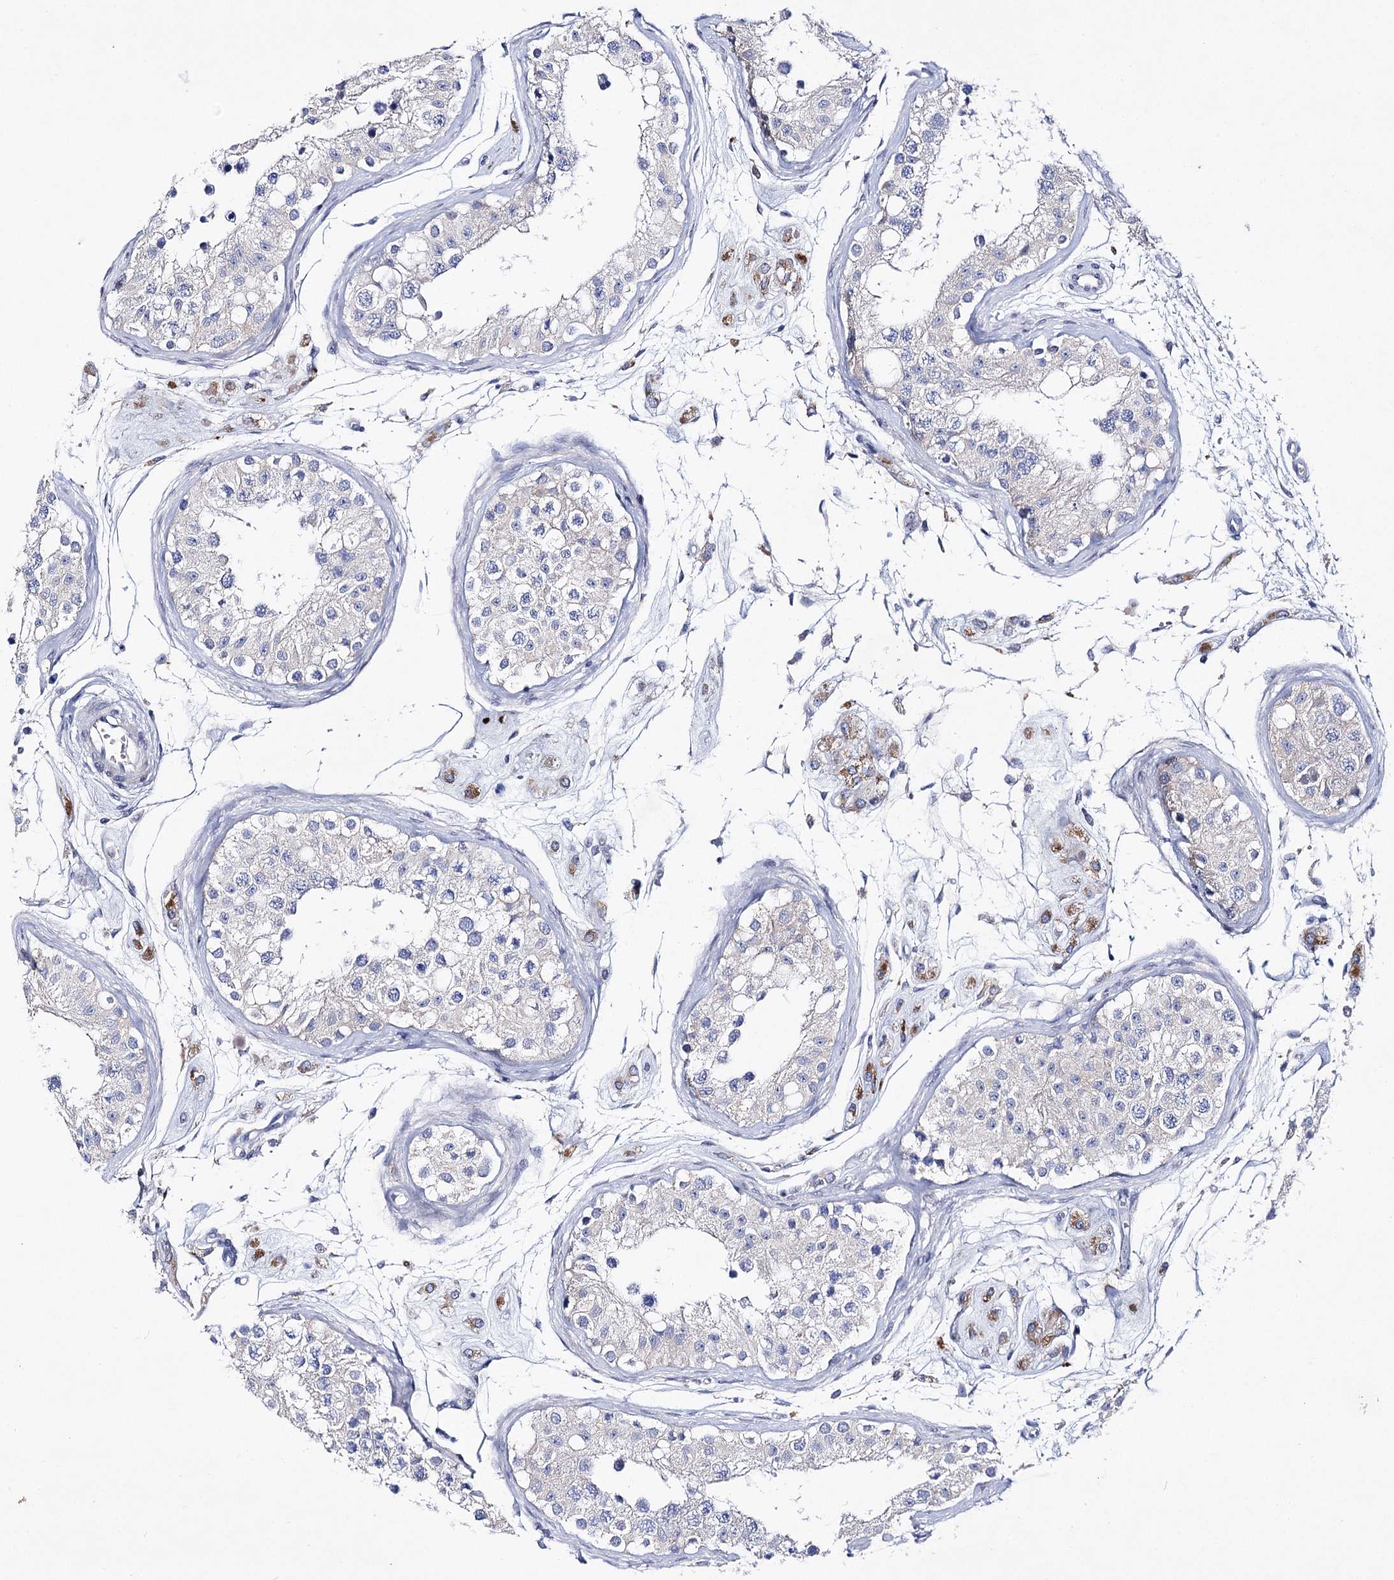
{"staining": {"intensity": "moderate", "quantity": "<25%", "location": "cytoplasmic/membranous"}, "tissue": "testis", "cell_type": "Cells in seminiferous ducts", "image_type": "normal", "snomed": [{"axis": "morphology", "description": "Normal tissue, NOS"}, {"axis": "morphology", "description": "Adenocarcinoma, metastatic, NOS"}, {"axis": "topography", "description": "Testis"}], "caption": "Cells in seminiferous ducts display moderate cytoplasmic/membranous staining in about <25% of cells in benign testis. (Stains: DAB (3,3'-diaminobenzidine) in brown, nuclei in blue, Microscopy: brightfield microscopy at high magnification).", "gene": "LRRC14B", "patient": {"sex": "male", "age": 26}}